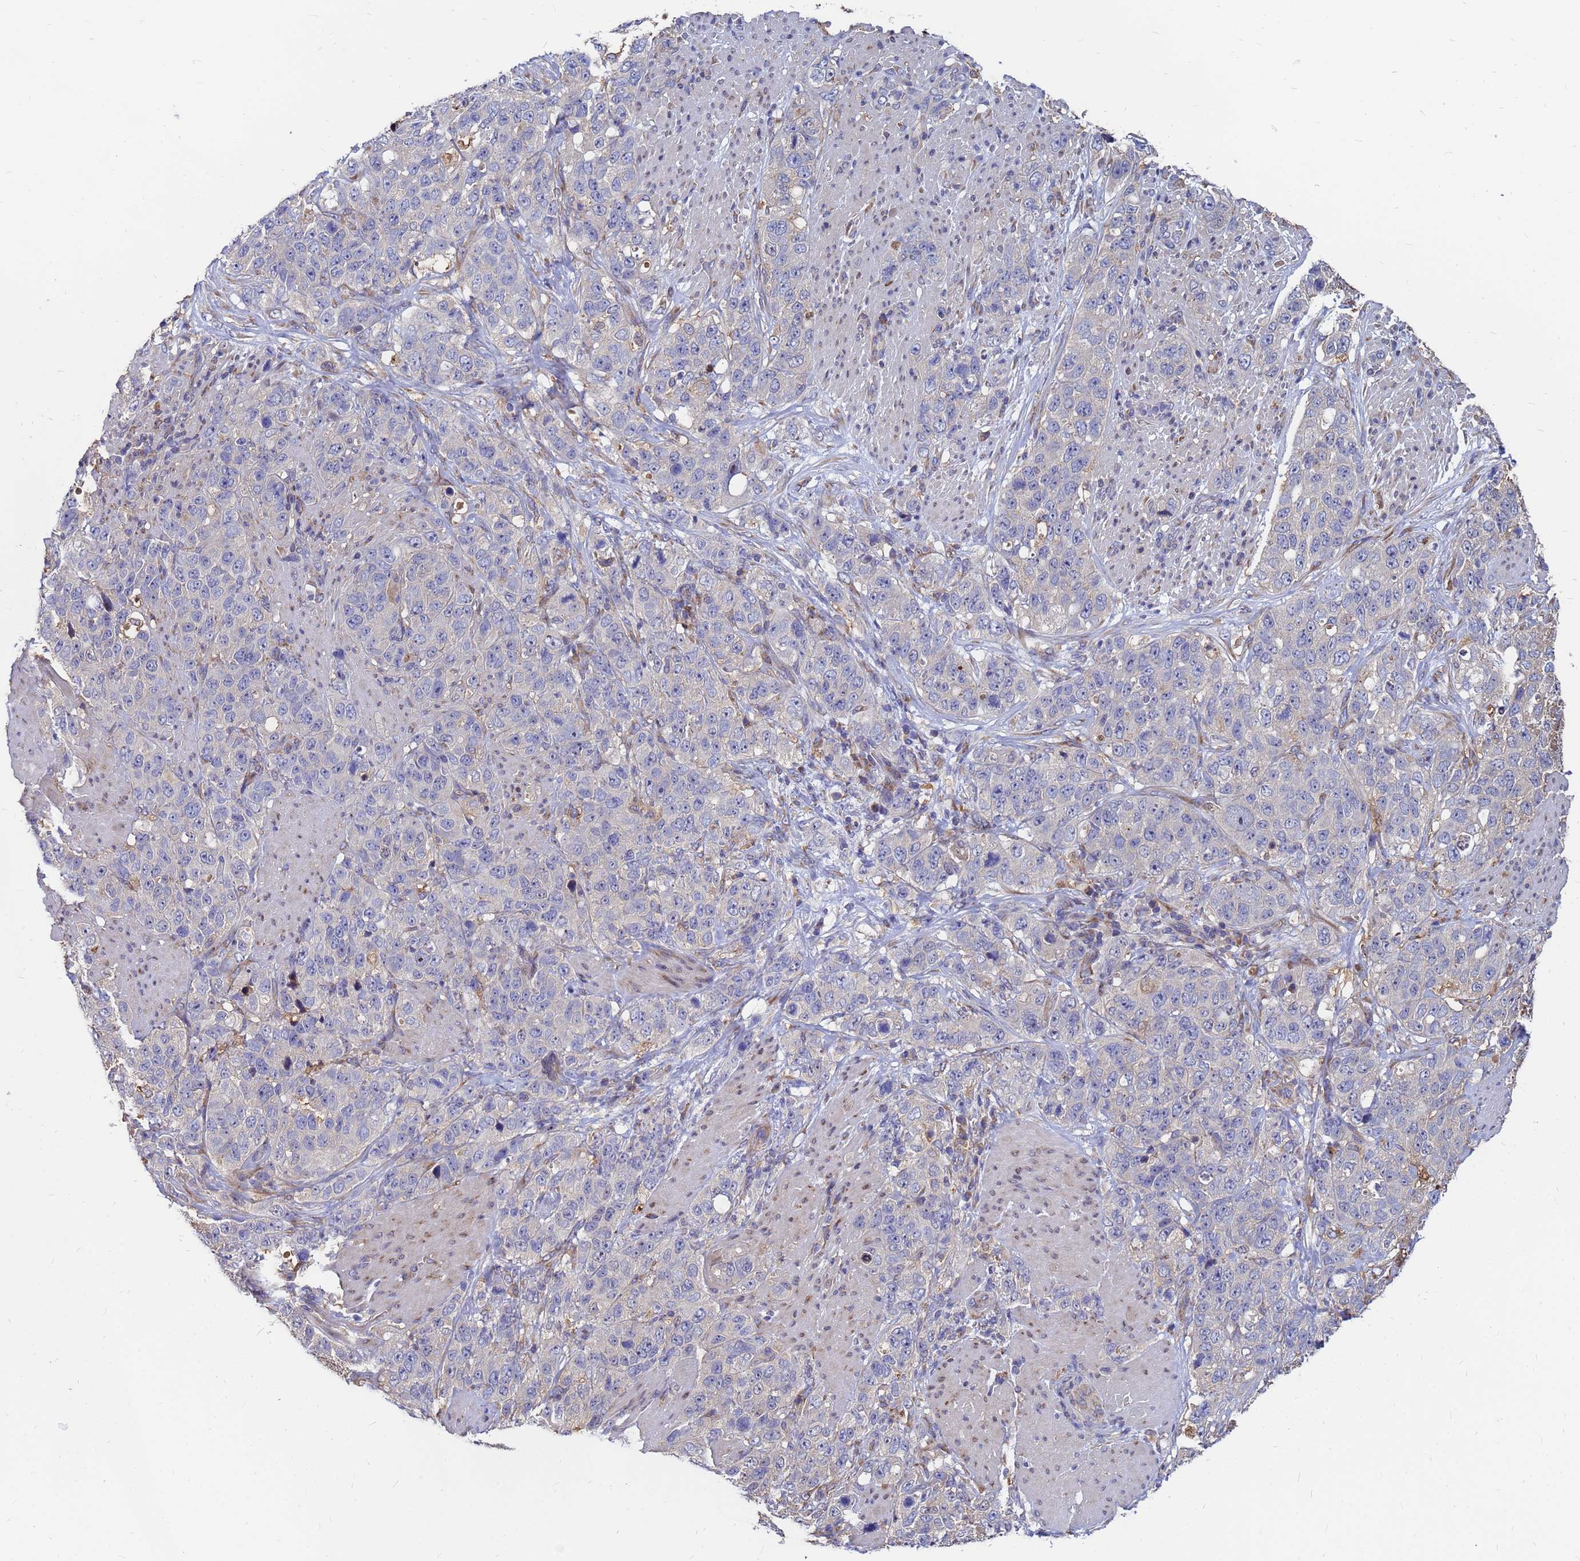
{"staining": {"intensity": "negative", "quantity": "none", "location": "none"}, "tissue": "stomach cancer", "cell_type": "Tumor cells", "image_type": "cancer", "snomed": [{"axis": "morphology", "description": "Adenocarcinoma, NOS"}, {"axis": "topography", "description": "Stomach"}], "caption": "Tumor cells are negative for brown protein staining in stomach cancer.", "gene": "MOB2", "patient": {"sex": "male", "age": 48}}